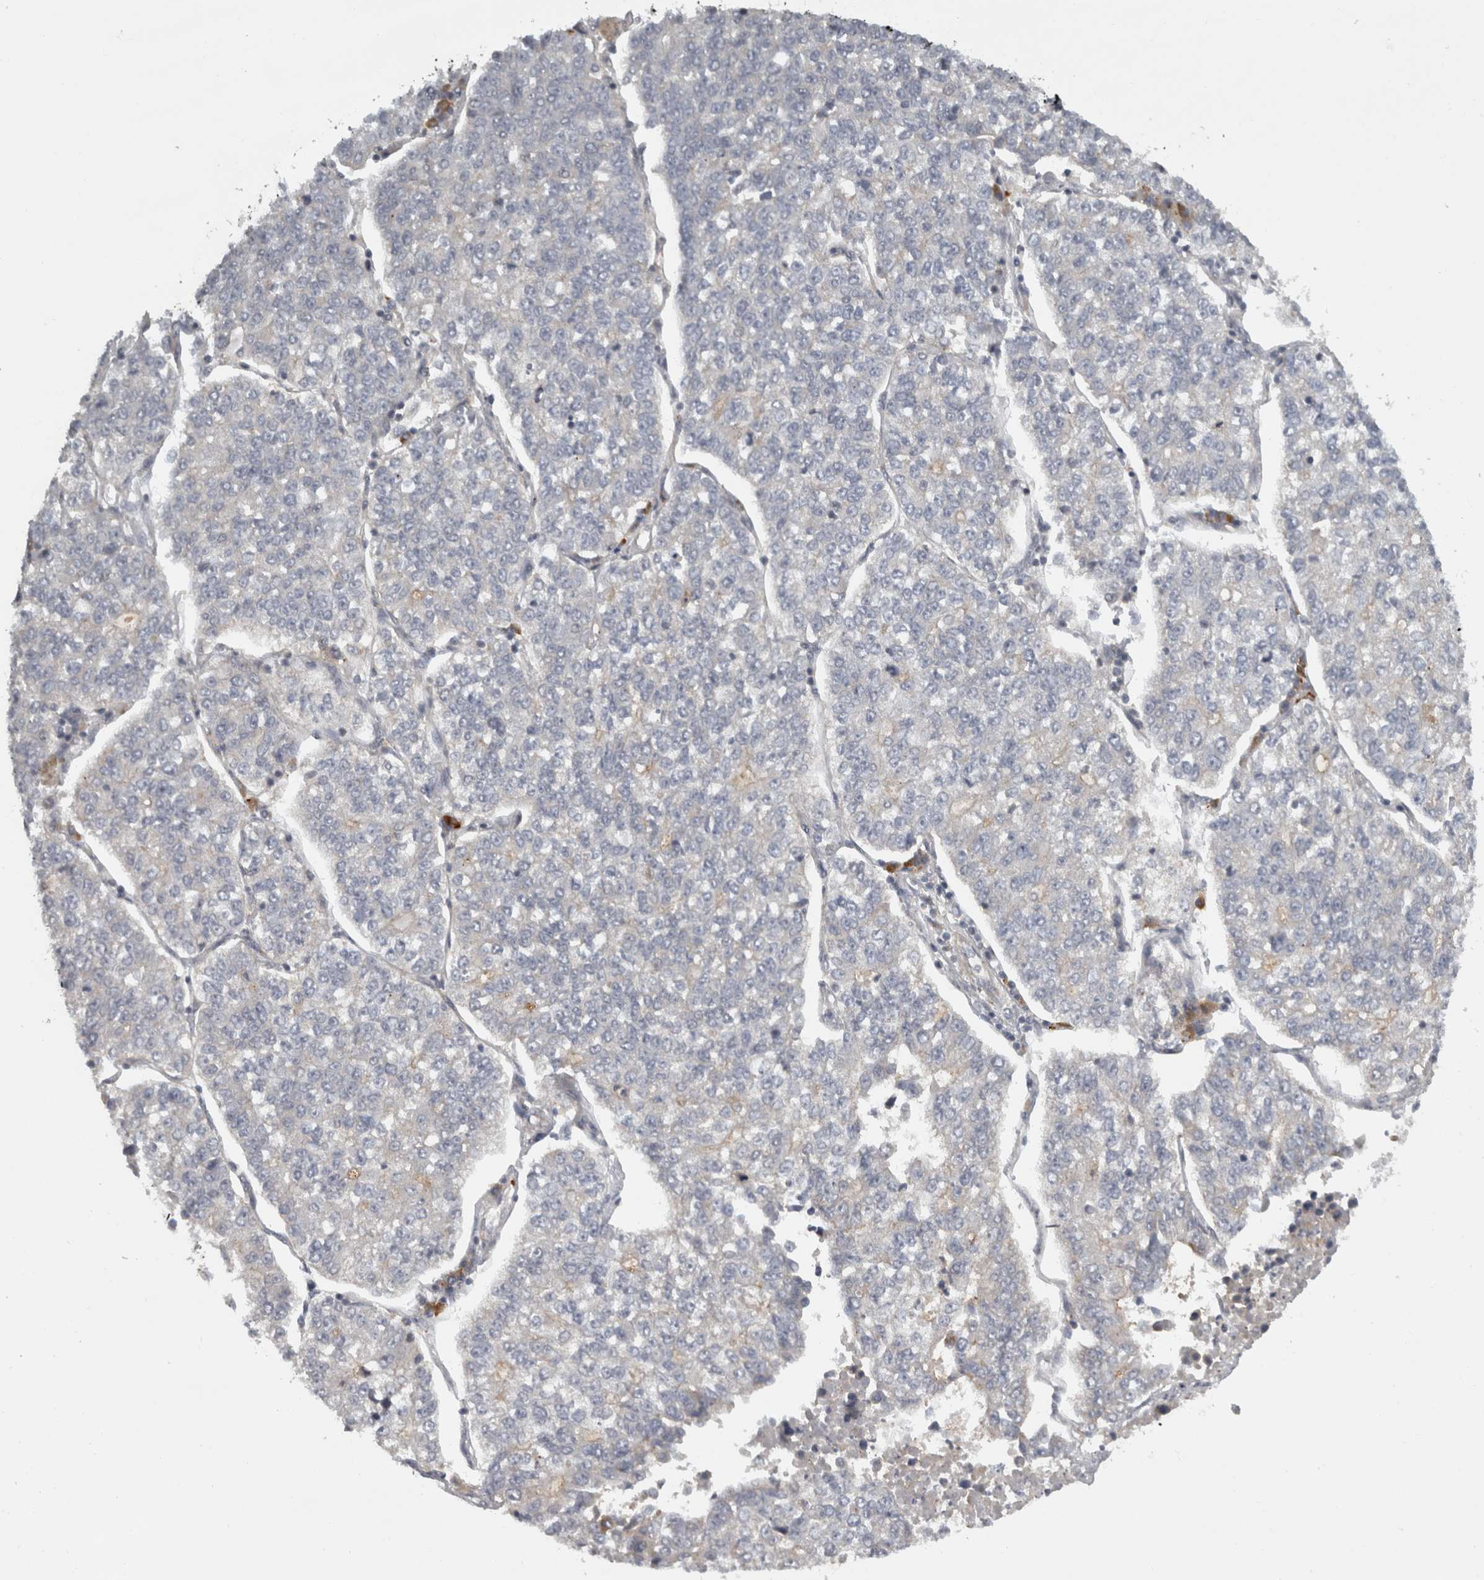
{"staining": {"intensity": "negative", "quantity": "none", "location": "none"}, "tissue": "lung cancer", "cell_type": "Tumor cells", "image_type": "cancer", "snomed": [{"axis": "morphology", "description": "Adenocarcinoma, NOS"}, {"axis": "topography", "description": "Lung"}], "caption": "IHC image of neoplastic tissue: human lung cancer (adenocarcinoma) stained with DAB (3,3'-diaminobenzidine) exhibits no significant protein staining in tumor cells.", "gene": "SLCO5A1", "patient": {"sex": "male", "age": 49}}